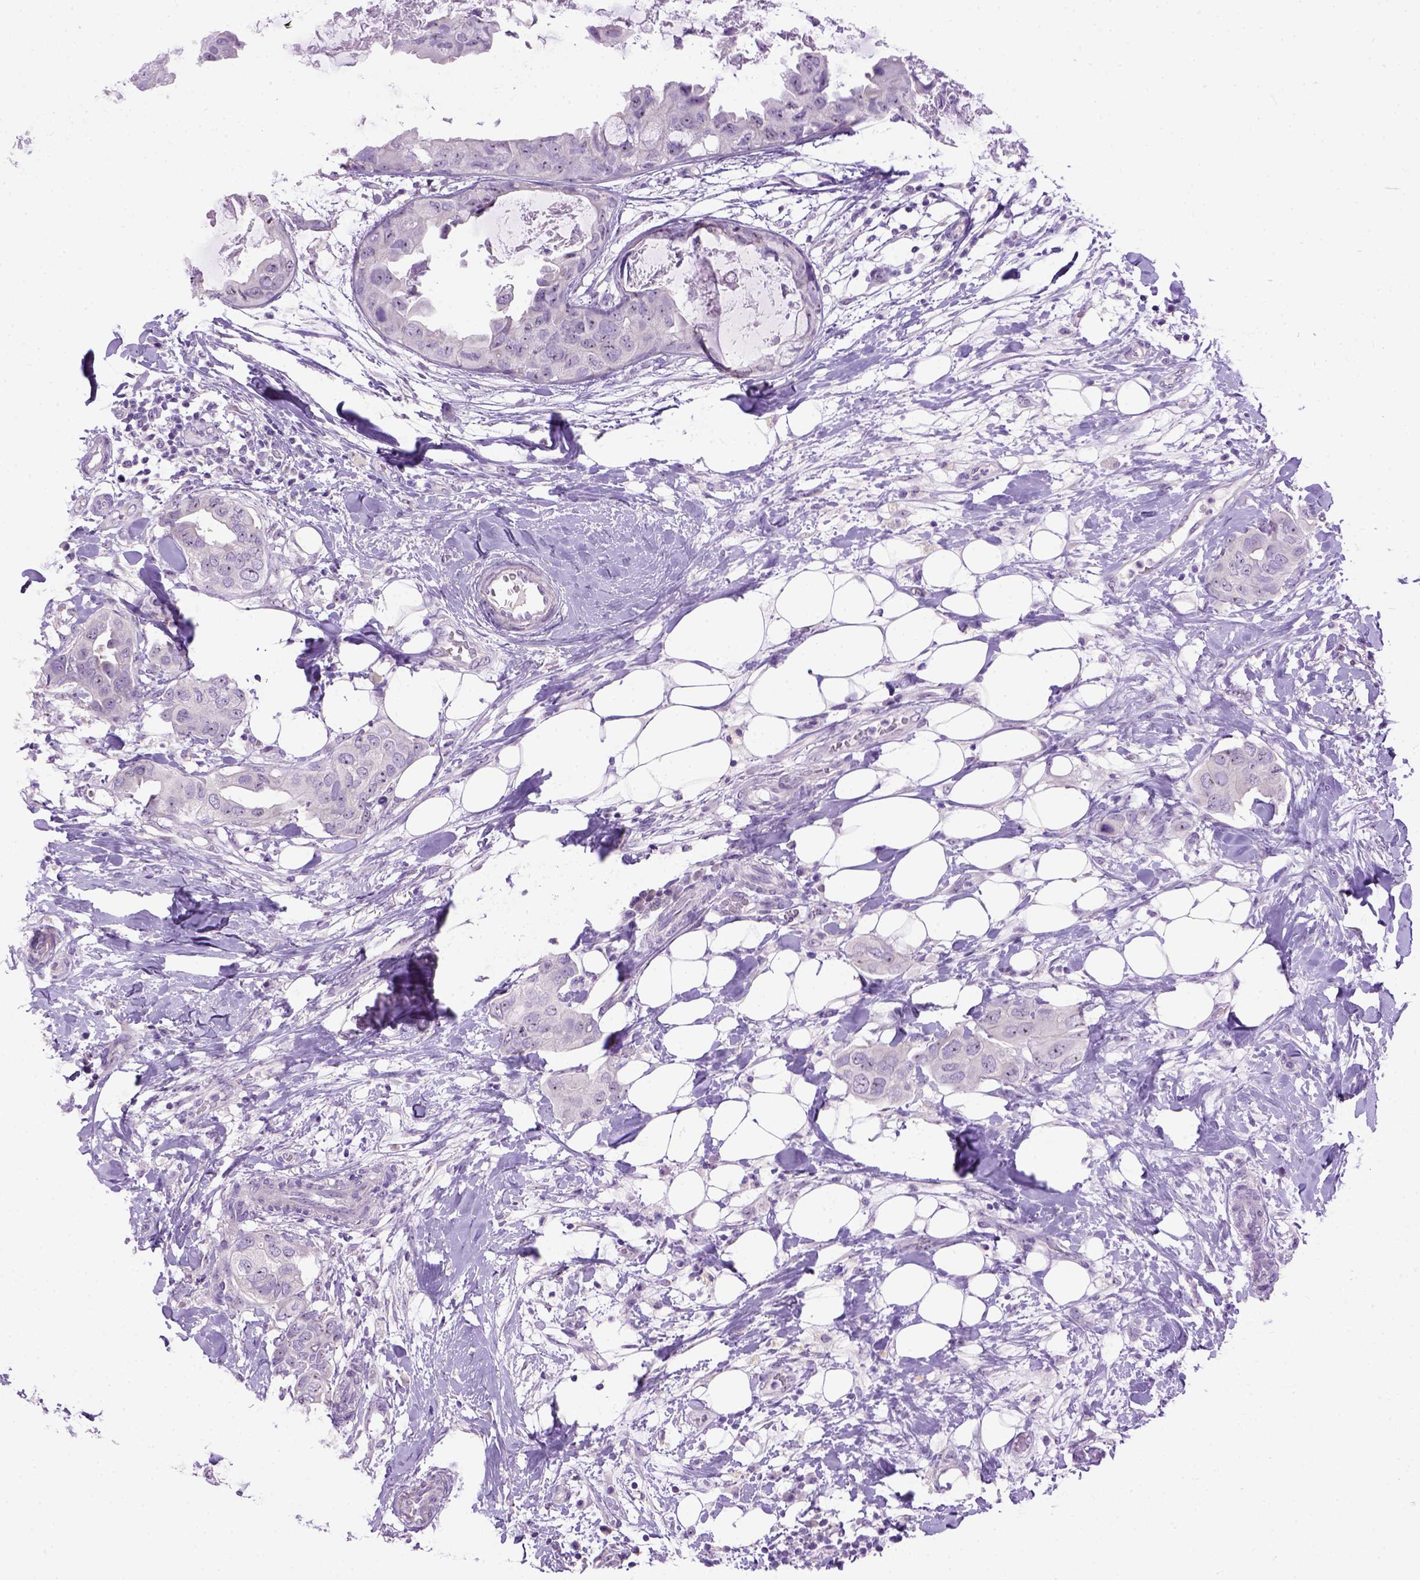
{"staining": {"intensity": "negative", "quantity": "none", "location": "none"}, "tissue": "breast cancer", "cell_type": "Tumor cells", "image_type": "cancer", "snomed": [{"axis": "morphology", "description": "Normal tissue, NOS"}, {"axis": "morphology", "description": "Duct carcinoma"}, {"axis": "topography", "description": "Breast"}], "caption": "The immunohistochemistry histopathology image has no significant positivity in tumor cells of breast intraductal carcinoma tissue. (IHC, brightfield microscopy, high magnification).", "gene": "UTP4", "patient": {"sex": "female", "age": 40}}